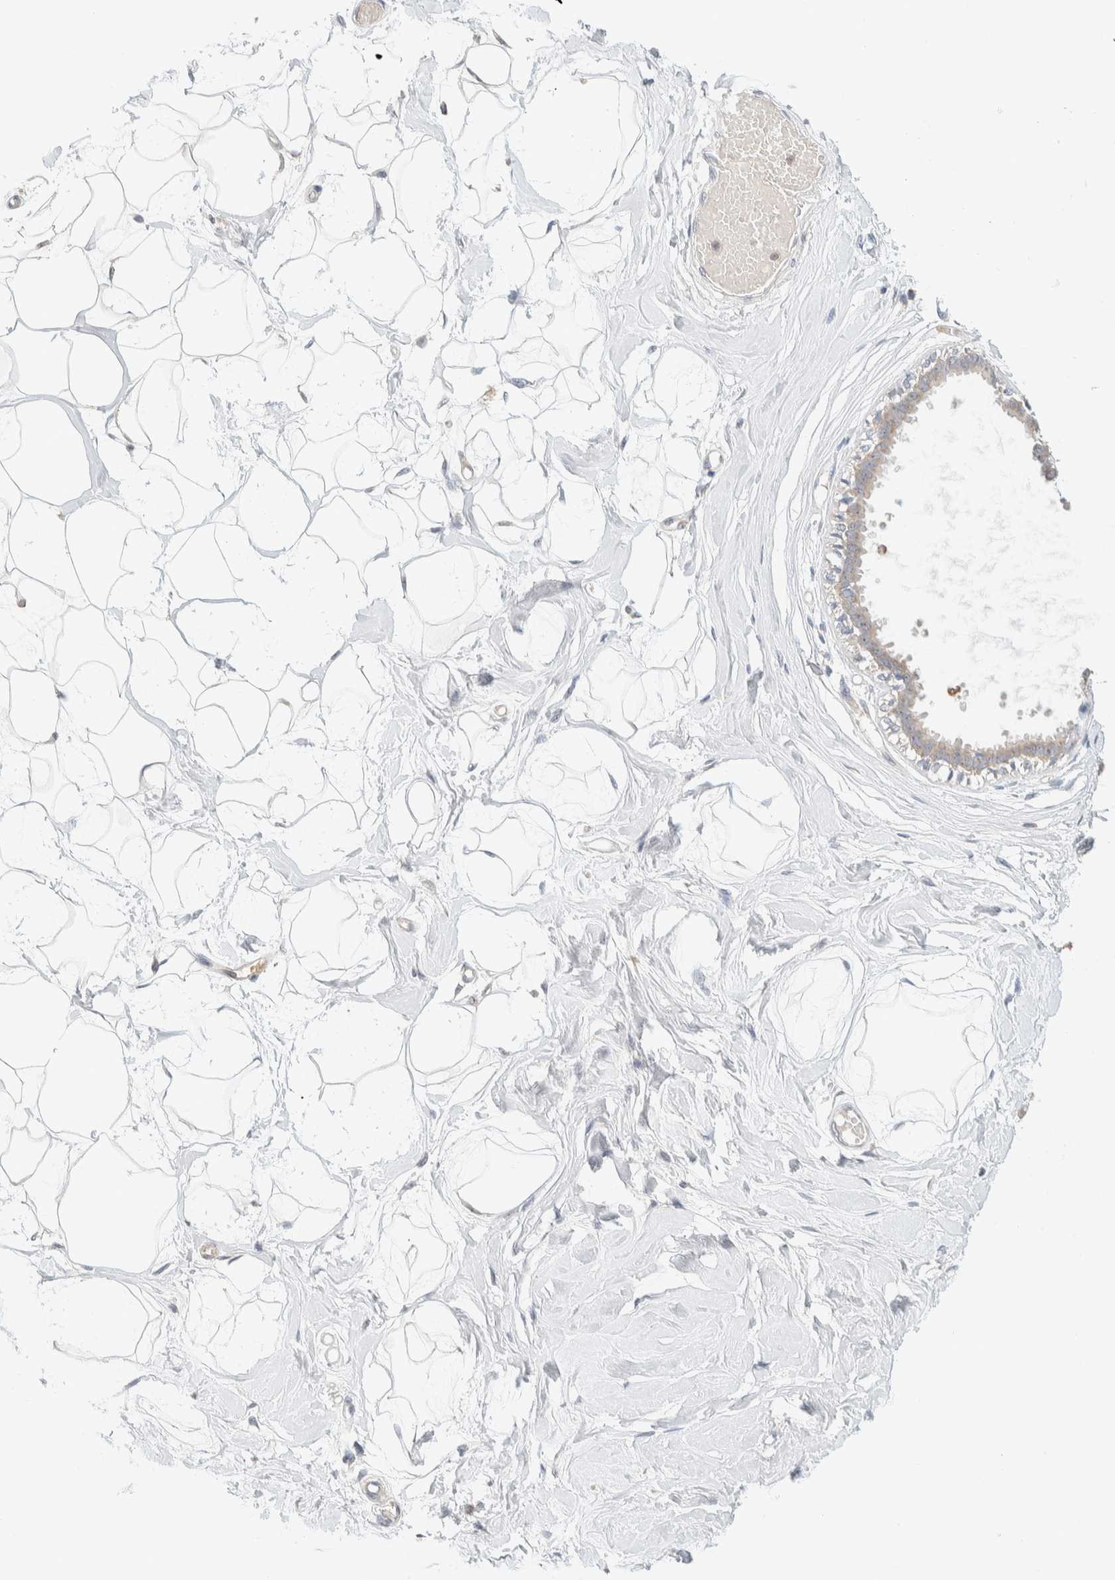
{"staining": {"intensity": "negative", "quantity": "none", "location": "none"}, "tissue": "breast", "cell_type": "Adipocytes", "image_type": "normal", "snomed": [{"axis": "morphology", "description": "Normal tissue, NOS"}, {"axis": "topography", "description": "Breast"}], "caption": "This is an IHC histopathology image of normal human breast. There is no positivity in adipocytes.", "gene": "HDHD3", "patient": {"sex": "female", "age": 45}}